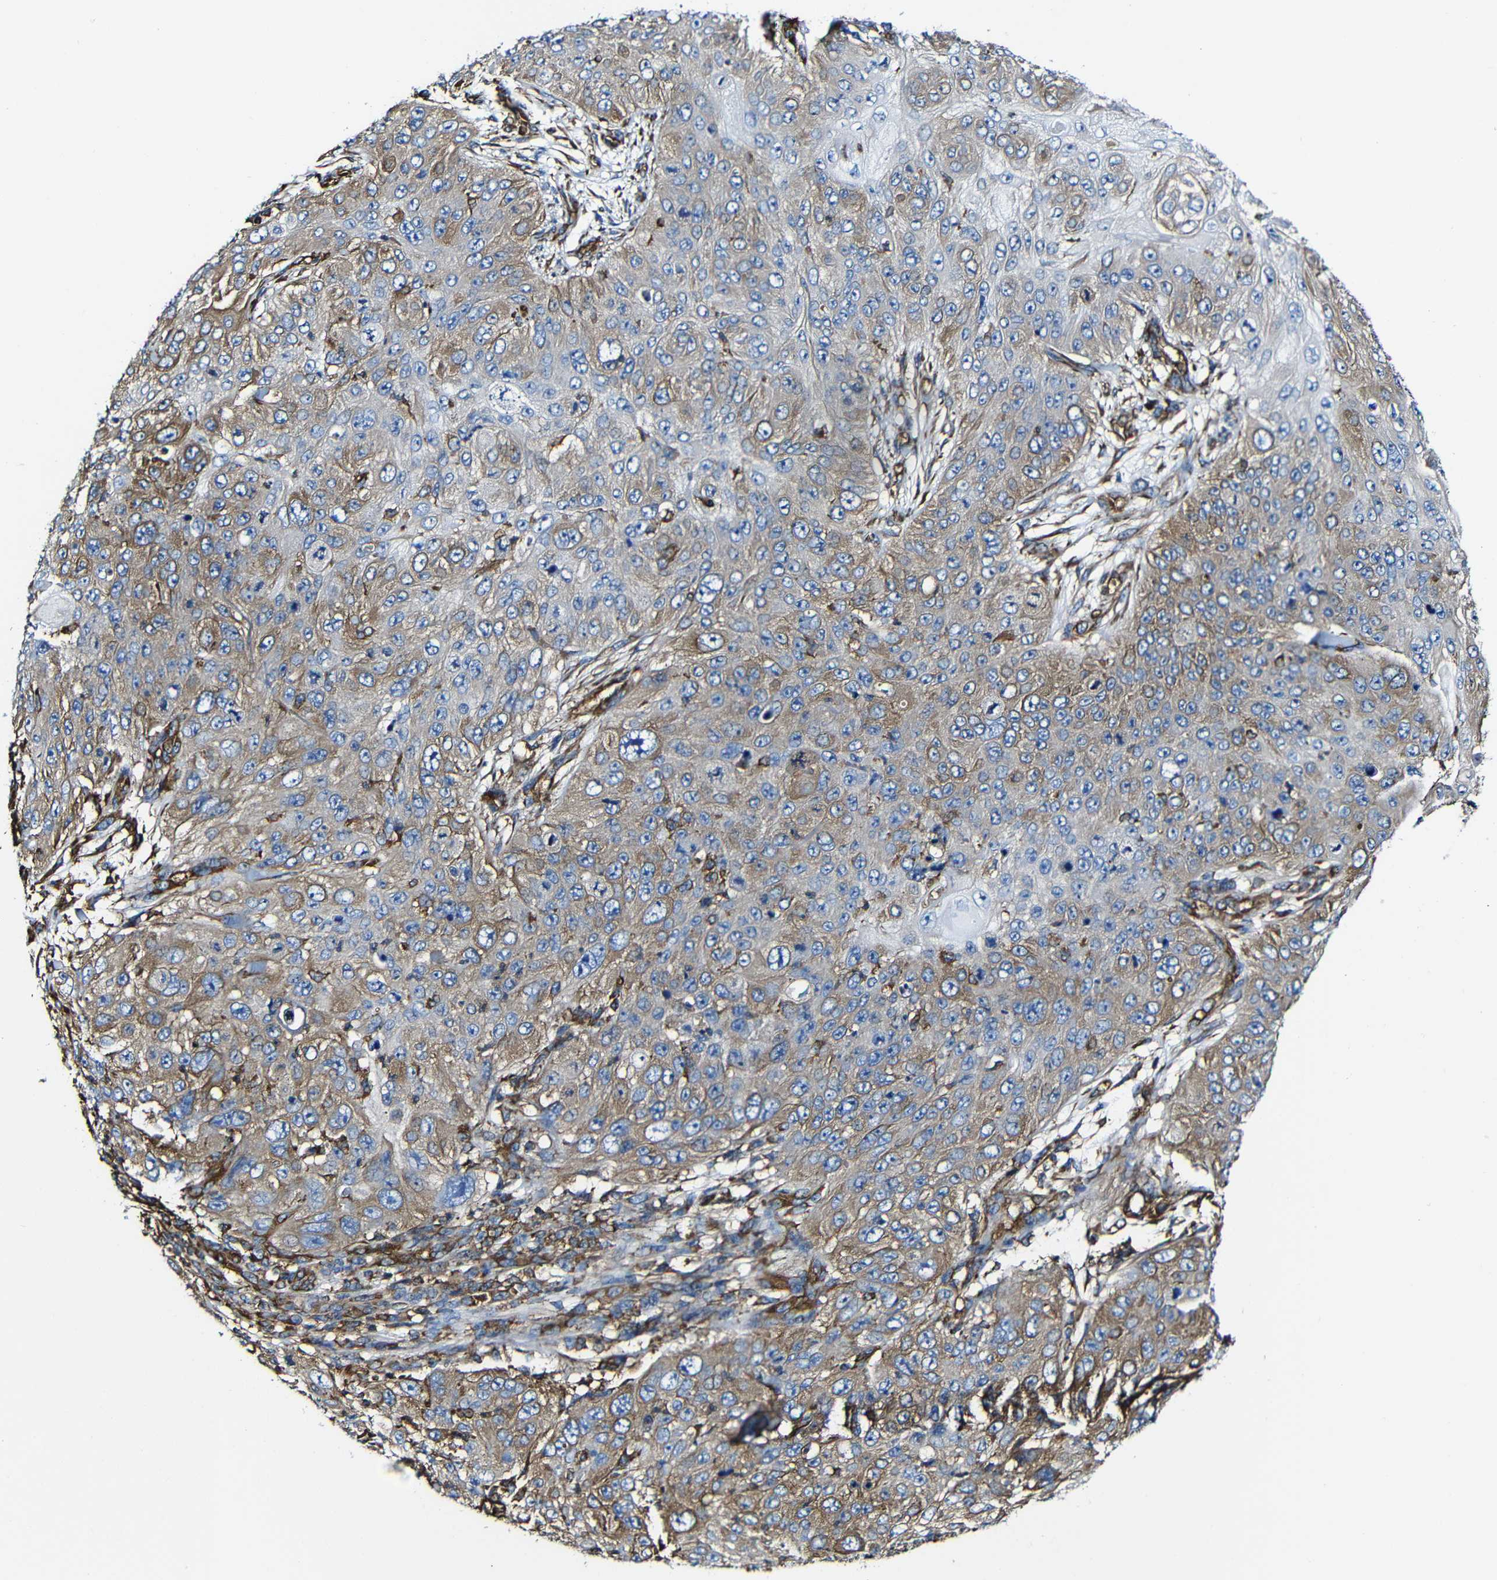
{"staining": {"intensity": "moderate", "quantity": "25%-75%", "location": "cytoplasmic/membranous"}, "tissue": "skin cancer", "cell_type": "Tumor cells", "image_type": "cancer", "snomed": [{"axis": "morphology", "description": "Squamous cell carcinoma, NOS"}, {"axis": "topography", "description": "Skin"}], "caption": "Skin cancer (squamous cell carcinoma) stained with a brown dye exhibits moderate cytoplasmic/membranous positive expression in about 25%-75% of tumor cells.", "gene": "MSN", "patient": {"sex": "female", "age": 80}}